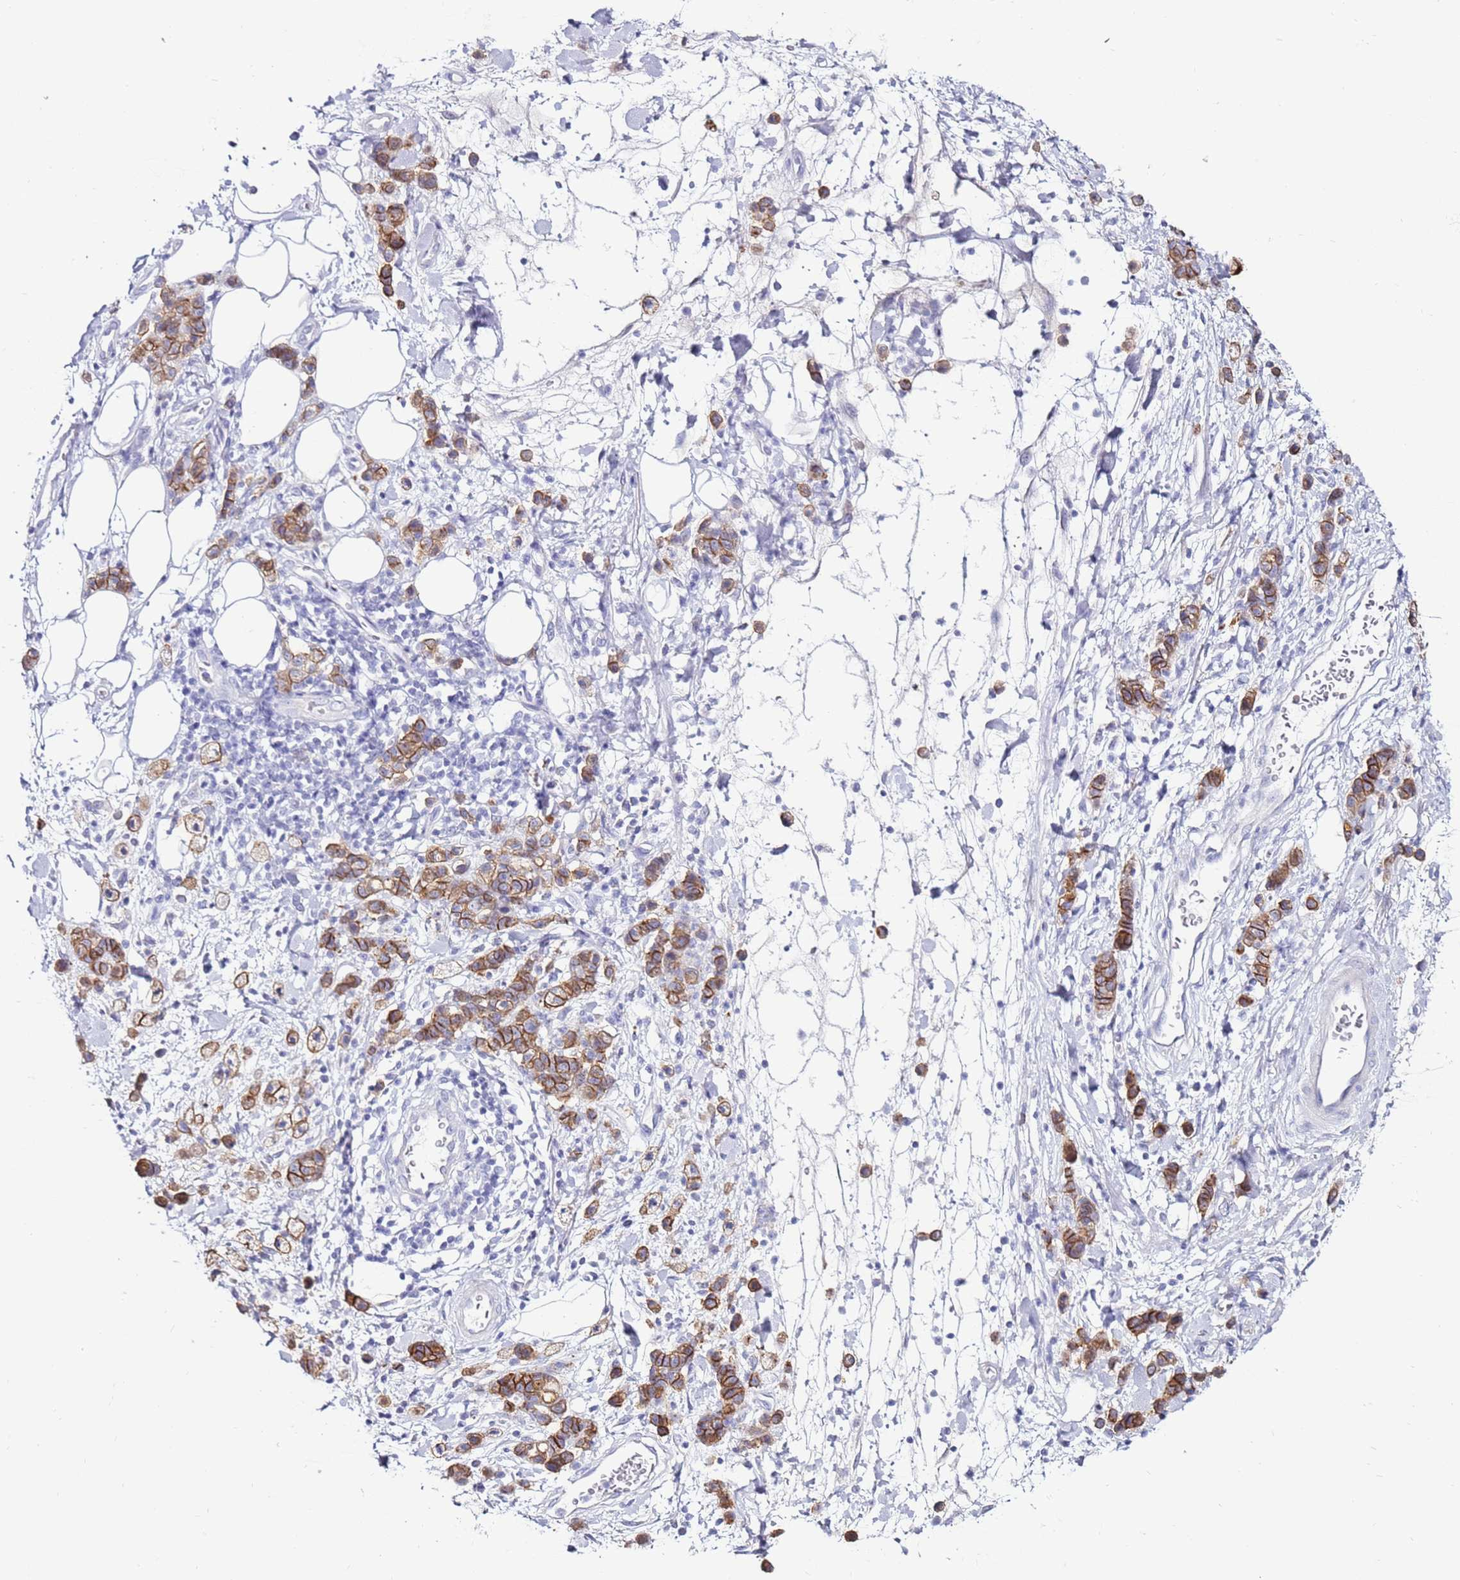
{"staining": {"intensity": "strong", "quantity": ">75%", "location": "cytoplasmic/membranous"}, "tissue": "stomach cancer", "cell_type": "Tumor cells", "image_type": "cancer", "snomed": [{"axis": "morphology", "description": "Adenocarcinoma, NOS"}, {"axis": "topography", "description": "Stomach"}], "caption": "Stomach cancer (adenocarcinoma) was stained to show a protein in brown. There is high levels of strong cytoplasmic/membranous staining in about >75% of tumor cells. (Brightfield microscopy of DAB IHC at high magnification).", "gene": "GPN3", "patient": {"sex": "male", "age": 77}}